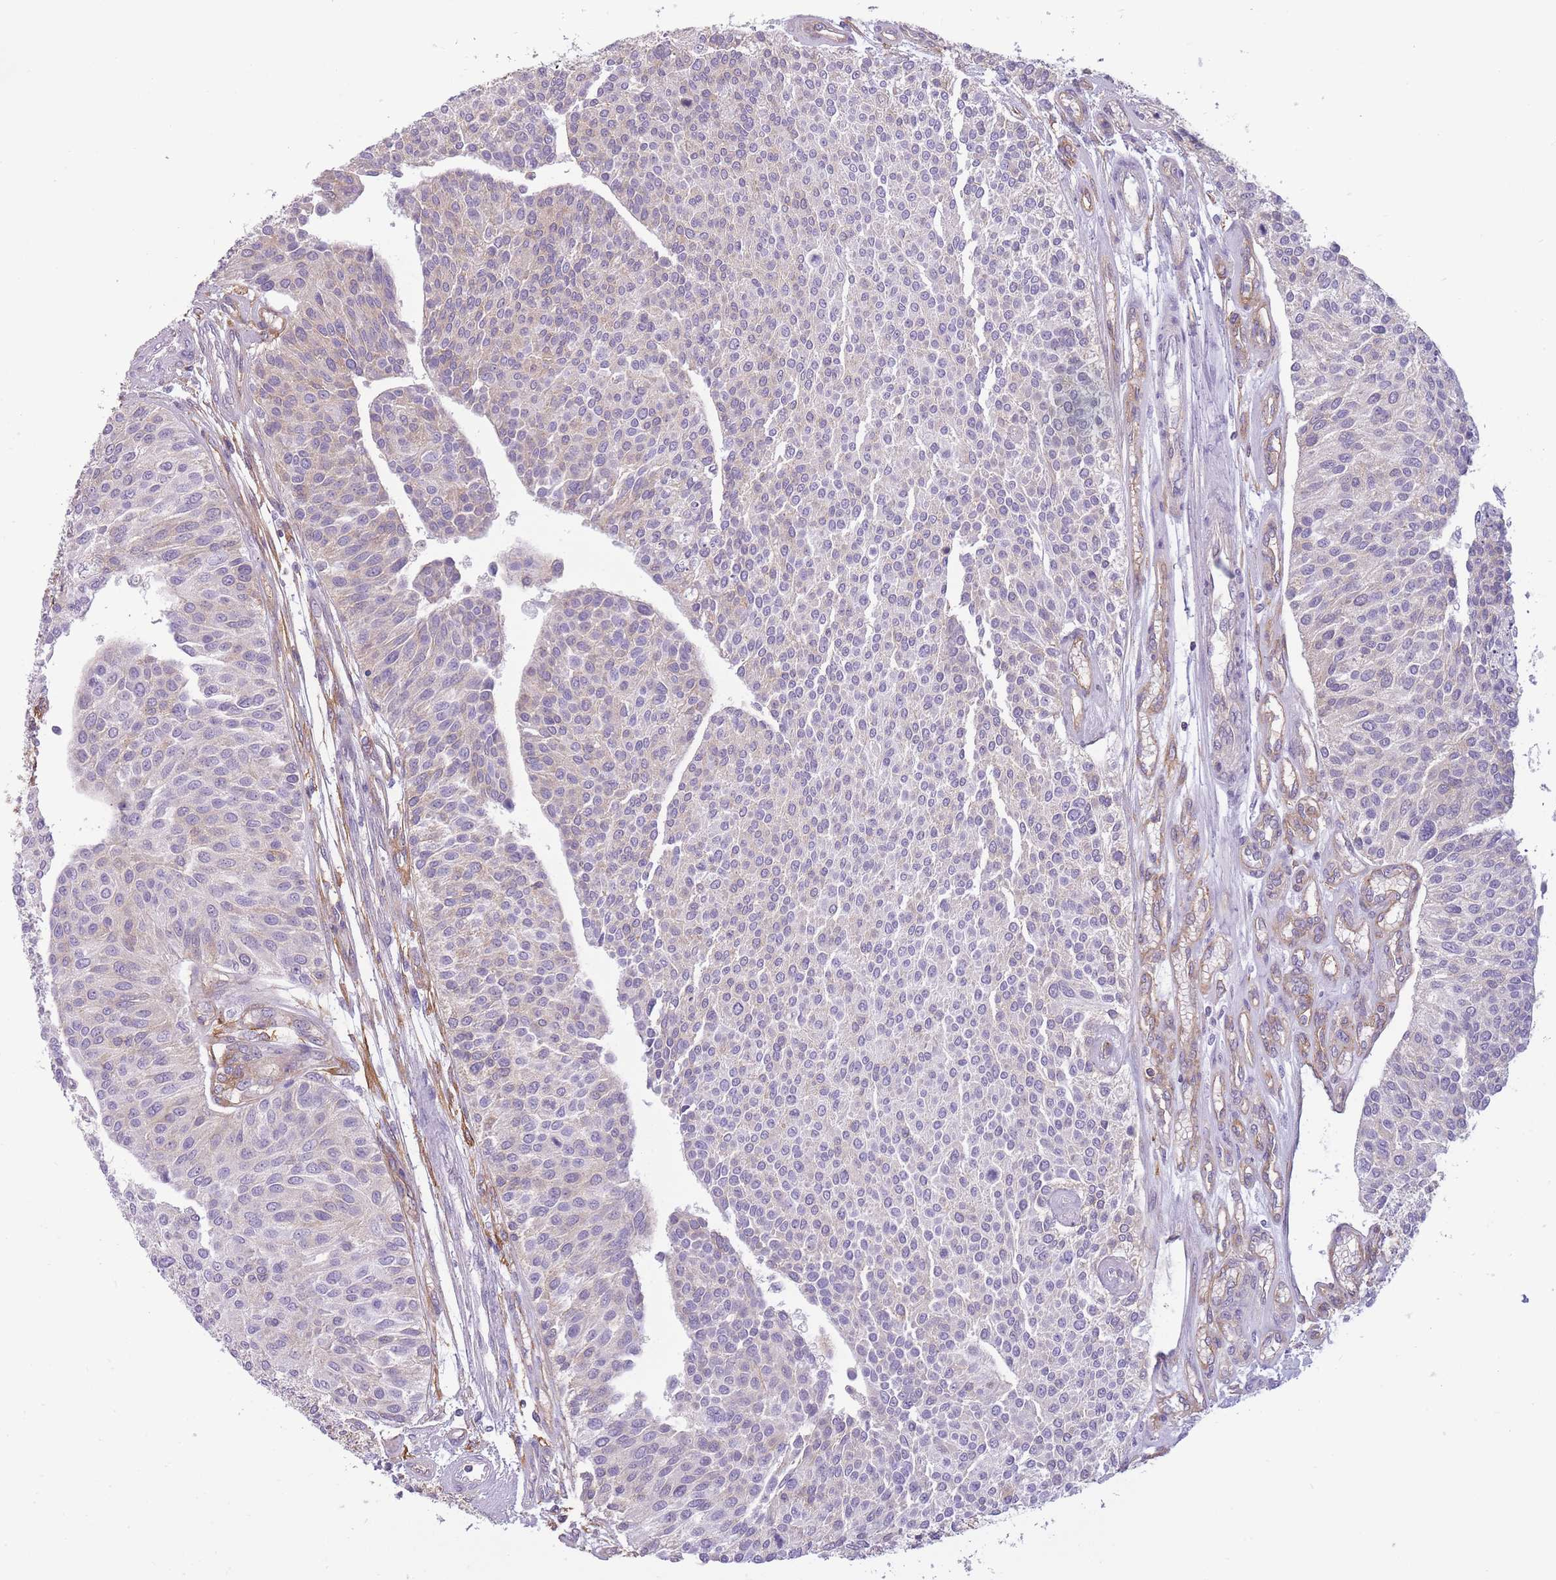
{"staining": {"intensity": "negative", "quantity": "none", "location": "none"}, "tissue": "urothelial cancer", "cell_type": "Tumor cells", "image_type": "cancer", "snomed": [{"axis": "morphology", "description": "Urothelial carcinoma, NOS"}, {"axis": "topography", "description": "Urinary bladder"}], "caption": "A histopathology image of human urothelial cancer is negative for staining in tumor cells.", "gene": "ADD1", "patient": {"sex": "male", "age": 55}}